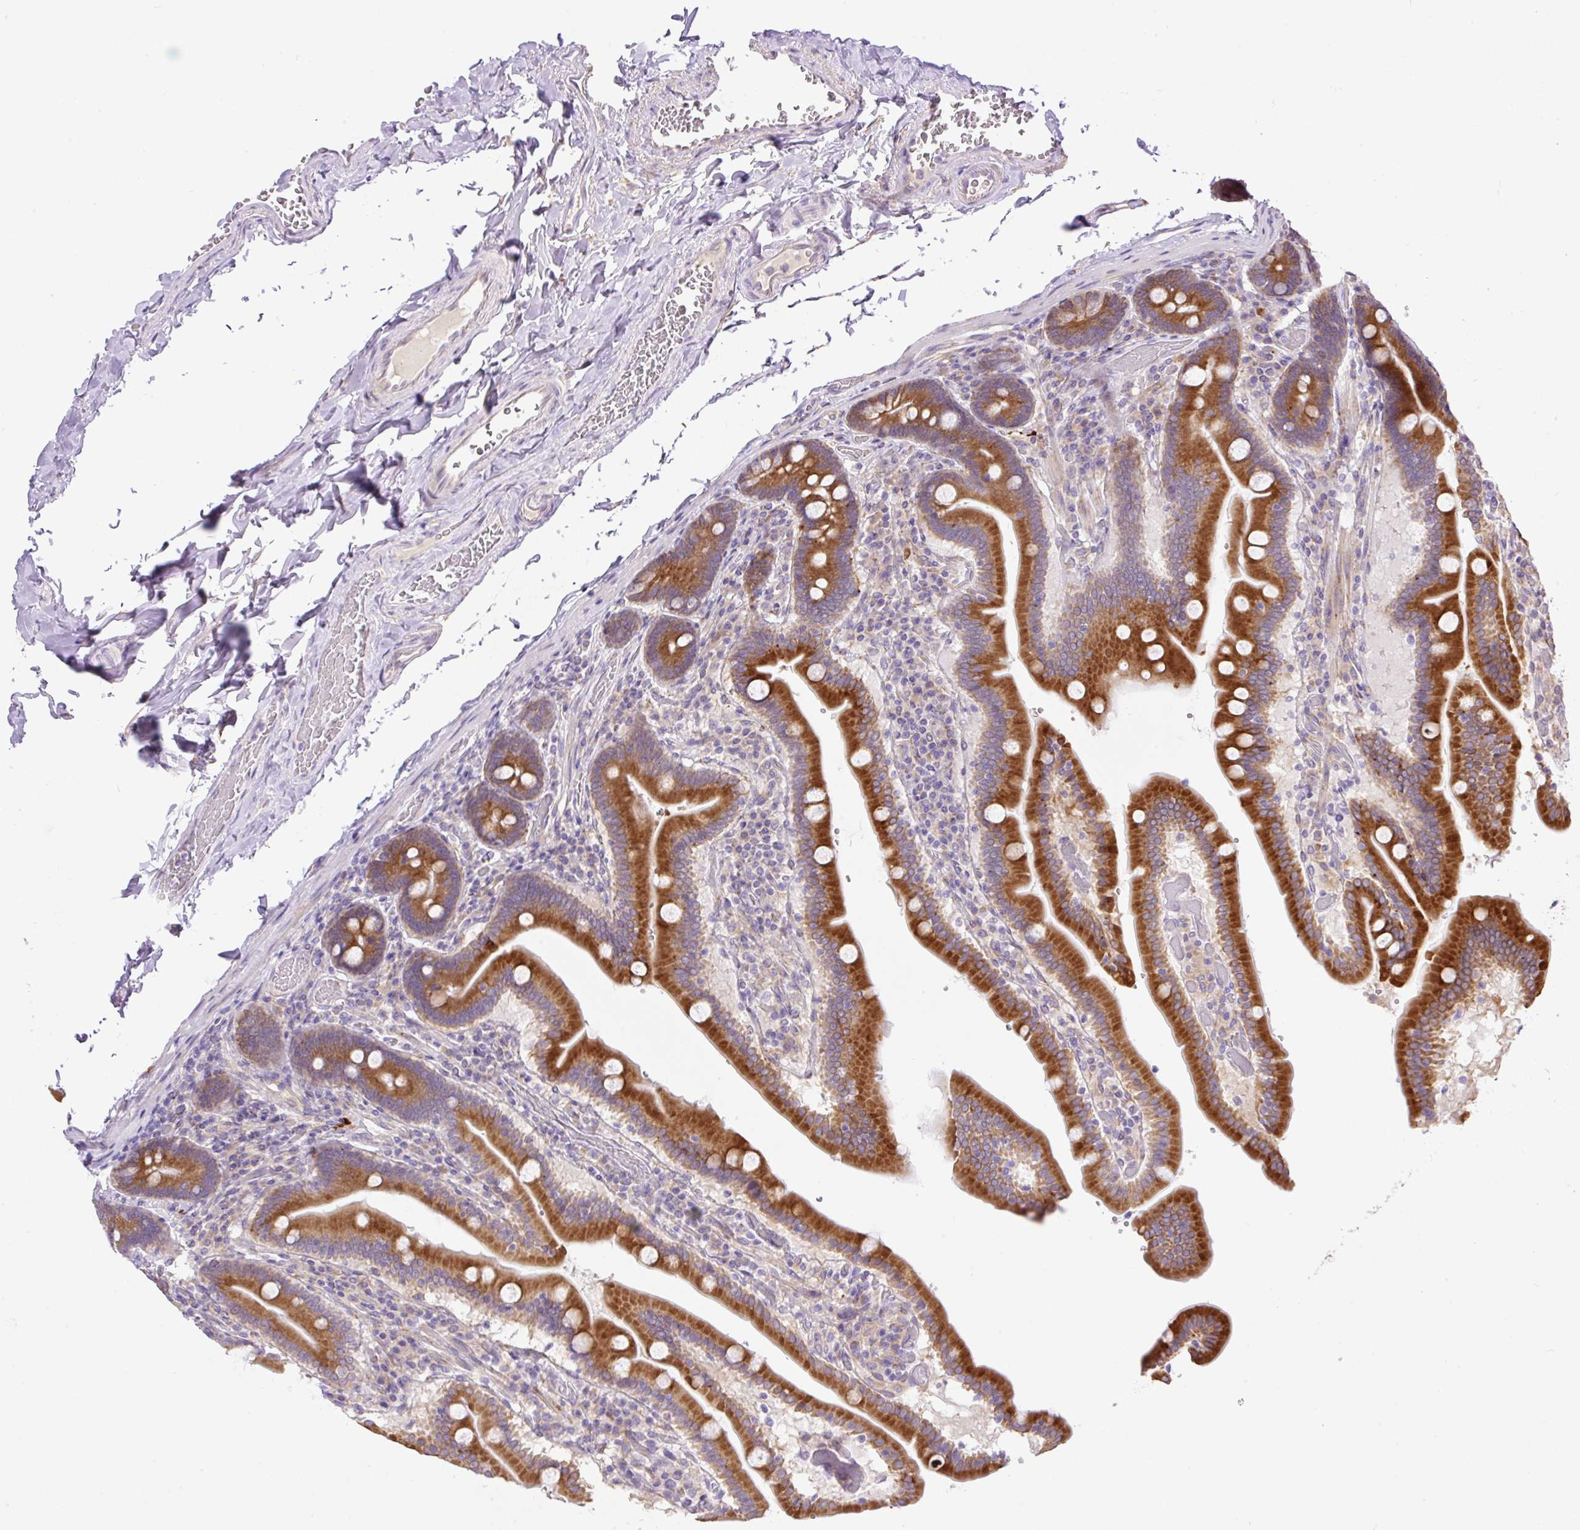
{"staining": {"intensity": "strong", "quantity": ">75%", "location": "cytoplasmic/membranous"}, "tissue": "duodenum", "cell_type": "Glandular cells", "image_type": "normal", "snomed": [{"axis": "morphology", "description": "Normal tissue, NOS"}, {"axis": "topography", "description": "Duodenum"}], "caption": "Immunohistochemical staining of normal human duodenum shows strong cytoplasmic/membranous protein expression in approximately >75% of glandular cells.", "gene": "POFUT1", "patient": {"sex": "female", "age": 62}}